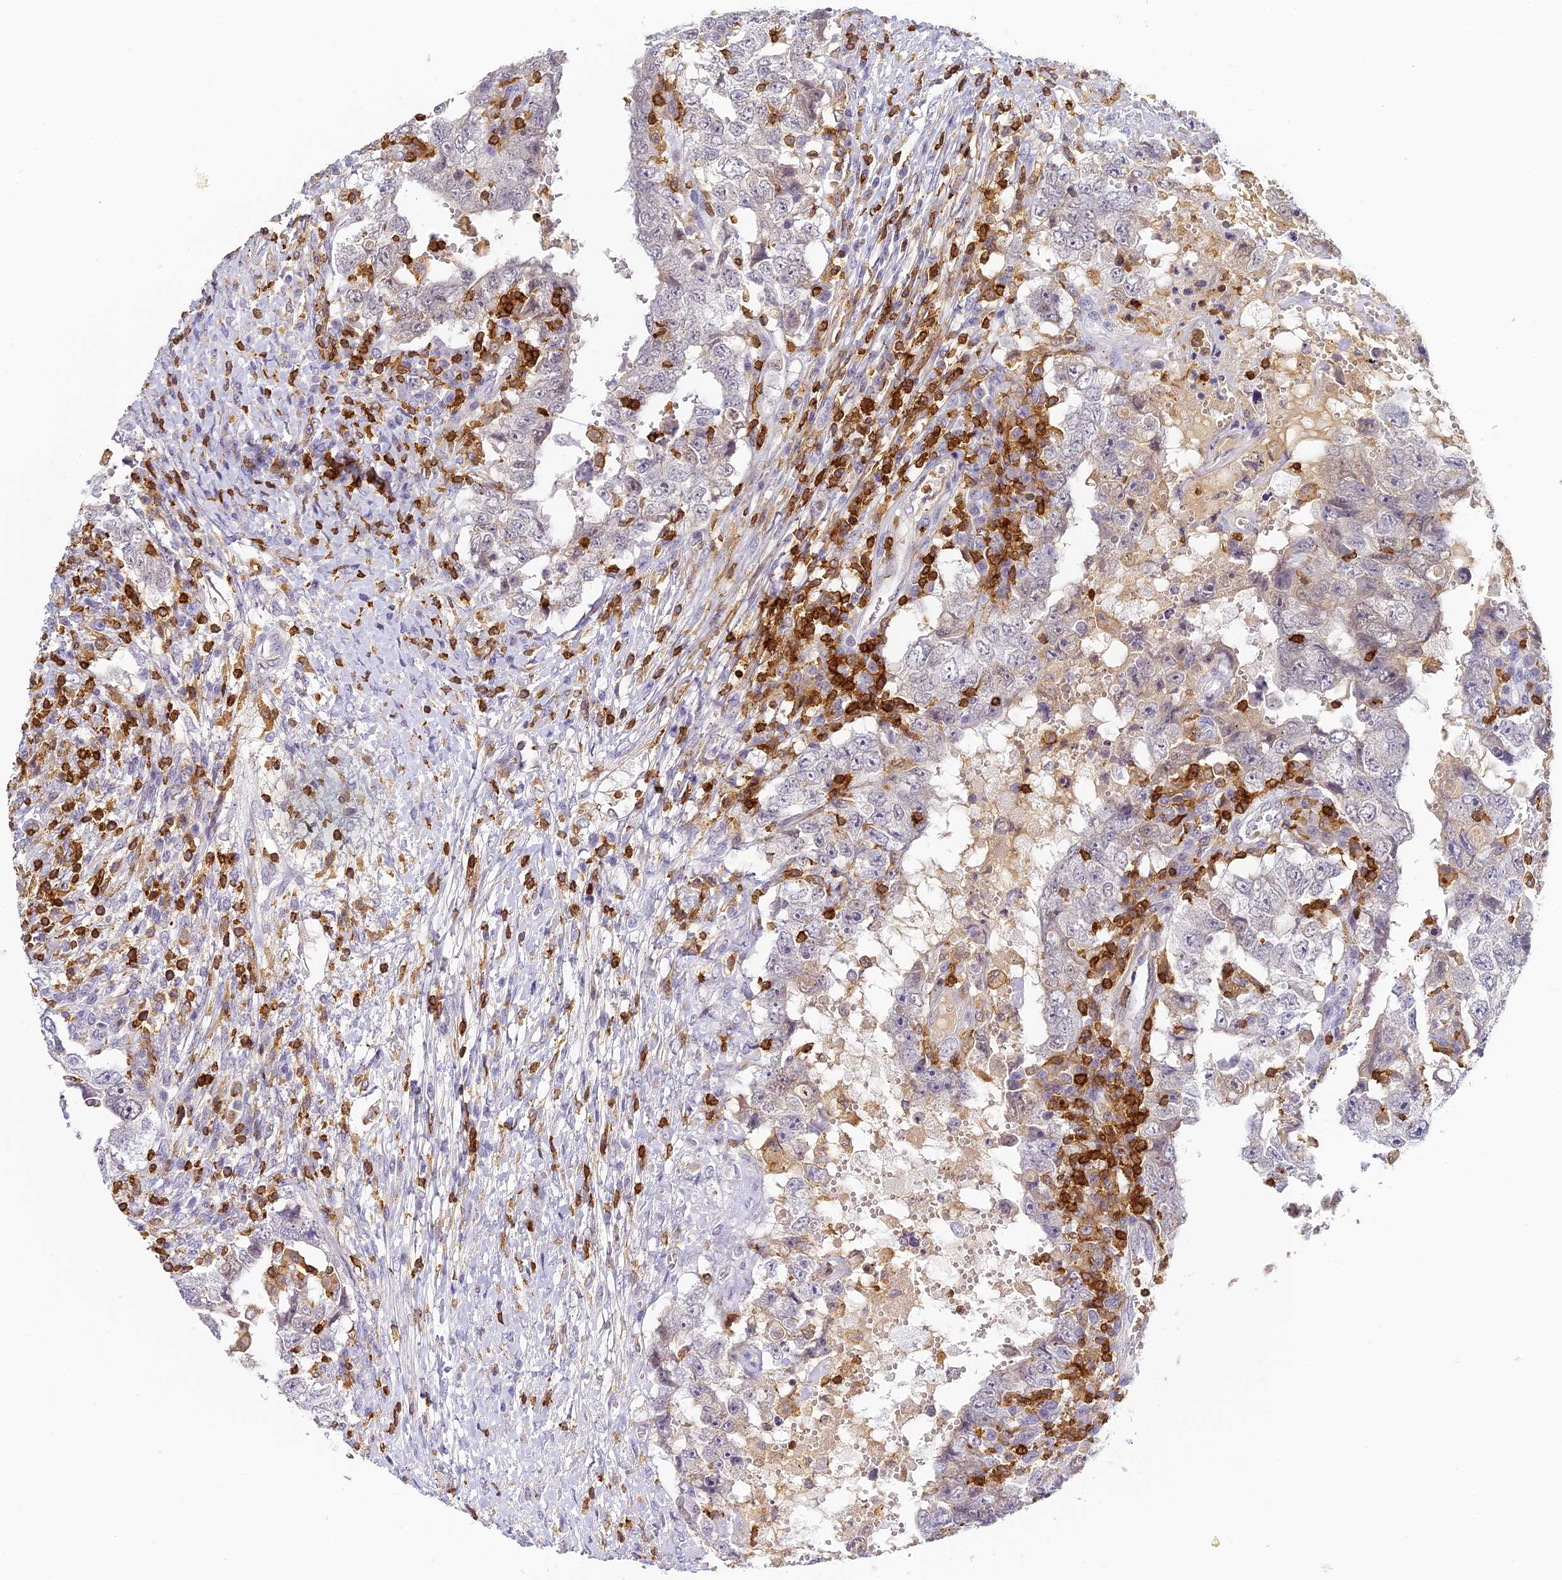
{"staining": {"intensity": "negative", "quantity": "none", "location": "none"}, "tissue": "testis cancer", "cell_type": "Tumor cells", "image_type": "cancer", "snomed": [{"axis": "morphology", "description": "Carcinoma, Embryonal, NOS"}, {"axis": "topography", "description": "Testis"}], "caption": "Immunohistochemistry of human testis cancer shows no staining in tumor cells.", "gene": "FYB1", "patient": {"sex": "male", "age": 26}}